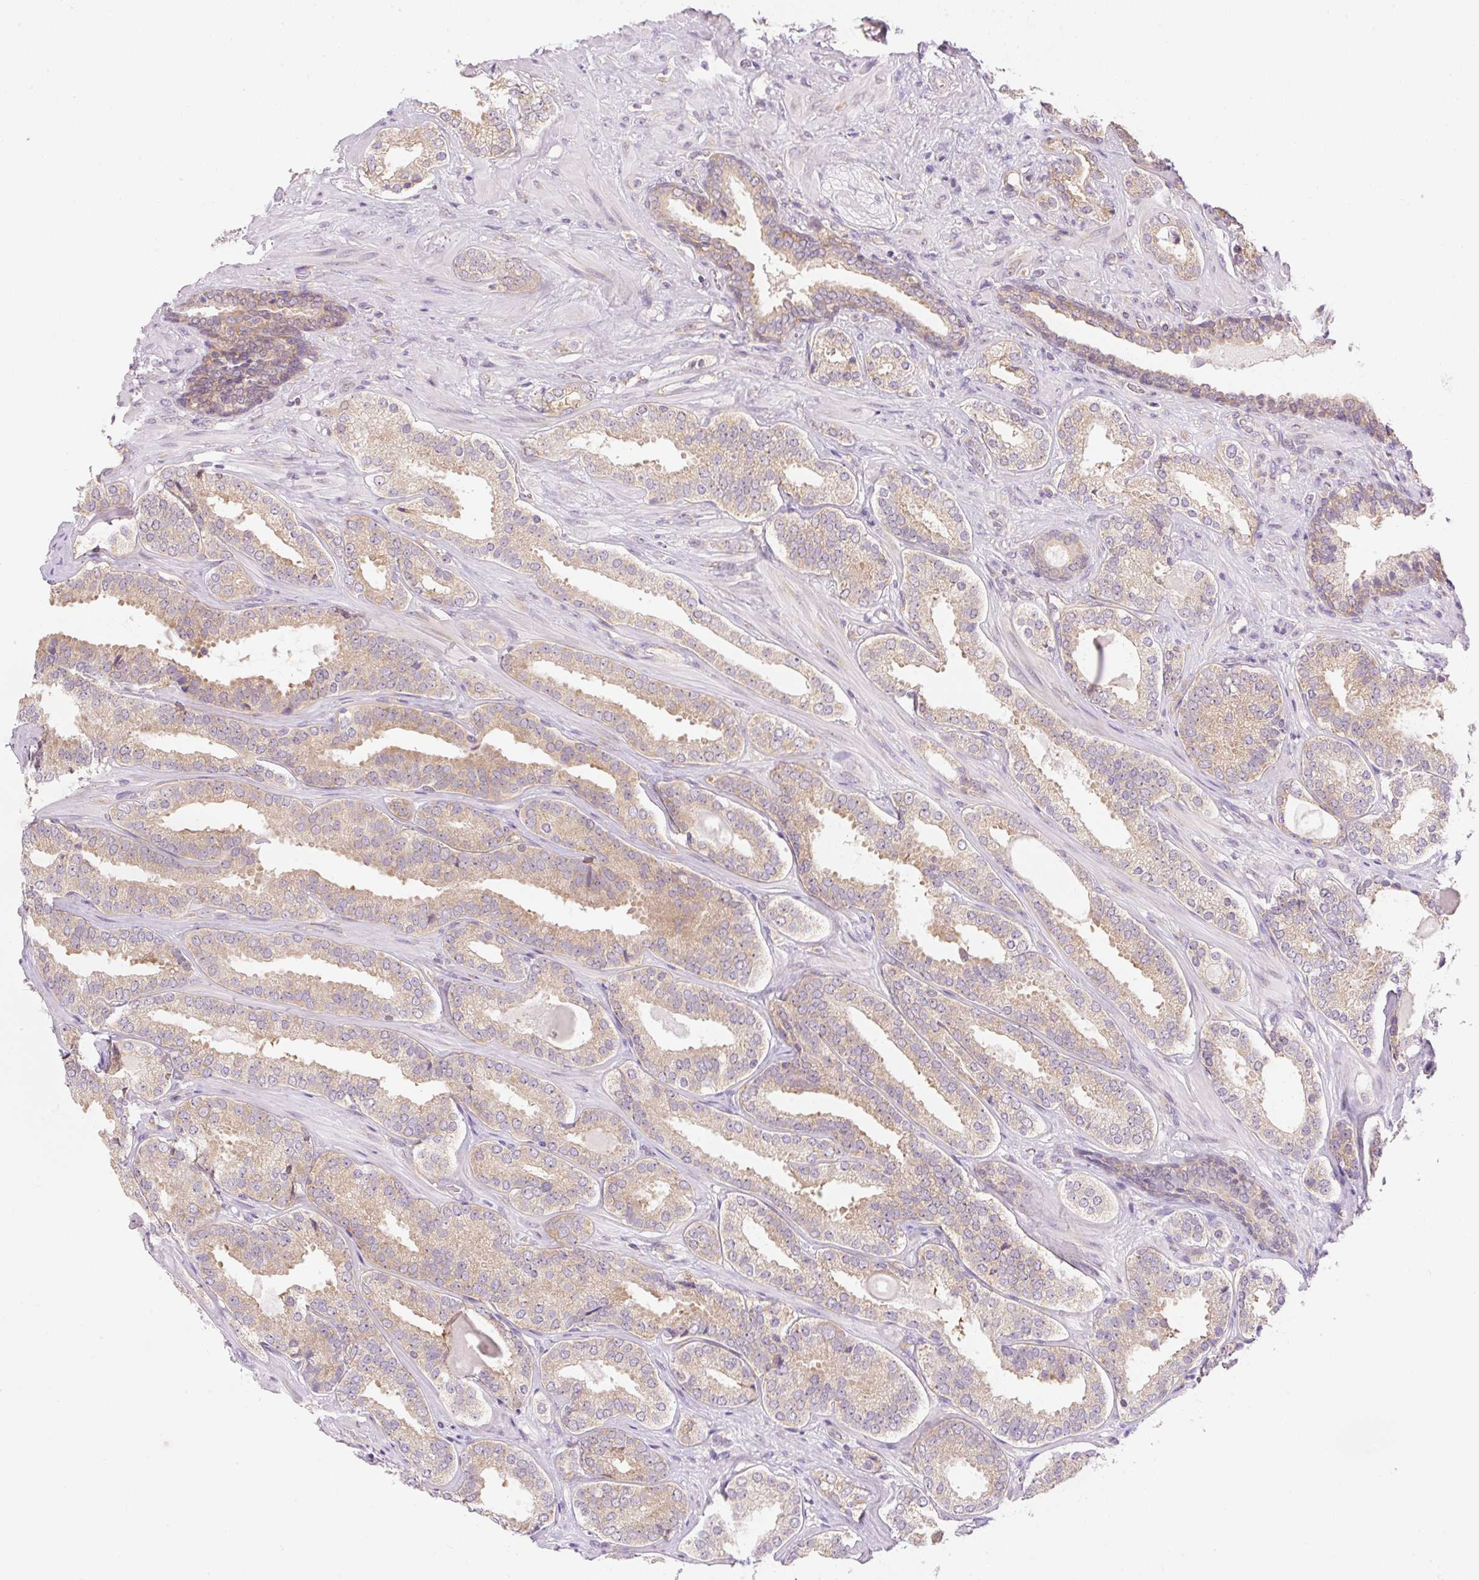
{"staining": {"intensity": "weak", "quantity": ">75%", "location": "cytoplasmic/membranous"}, "tissue": "prostate cancer", "cell_type": "Tumor cells", "image_type": "cancer", "snomed": [{"axis": "morphology", "description": "Adenocarcinoma, High grade"}, {"axis": "topography", "description": "Prostate"}], "caption": "Immunohistochemical staining of human high-grade adenocarcinoma (prostate) exhibits low levels of weak cytoplasmic/membranous protein positivity in approximately >75% of tumor cells.", "gene": "RPL18A", "patient": {"sex": "male", "age": 65}}